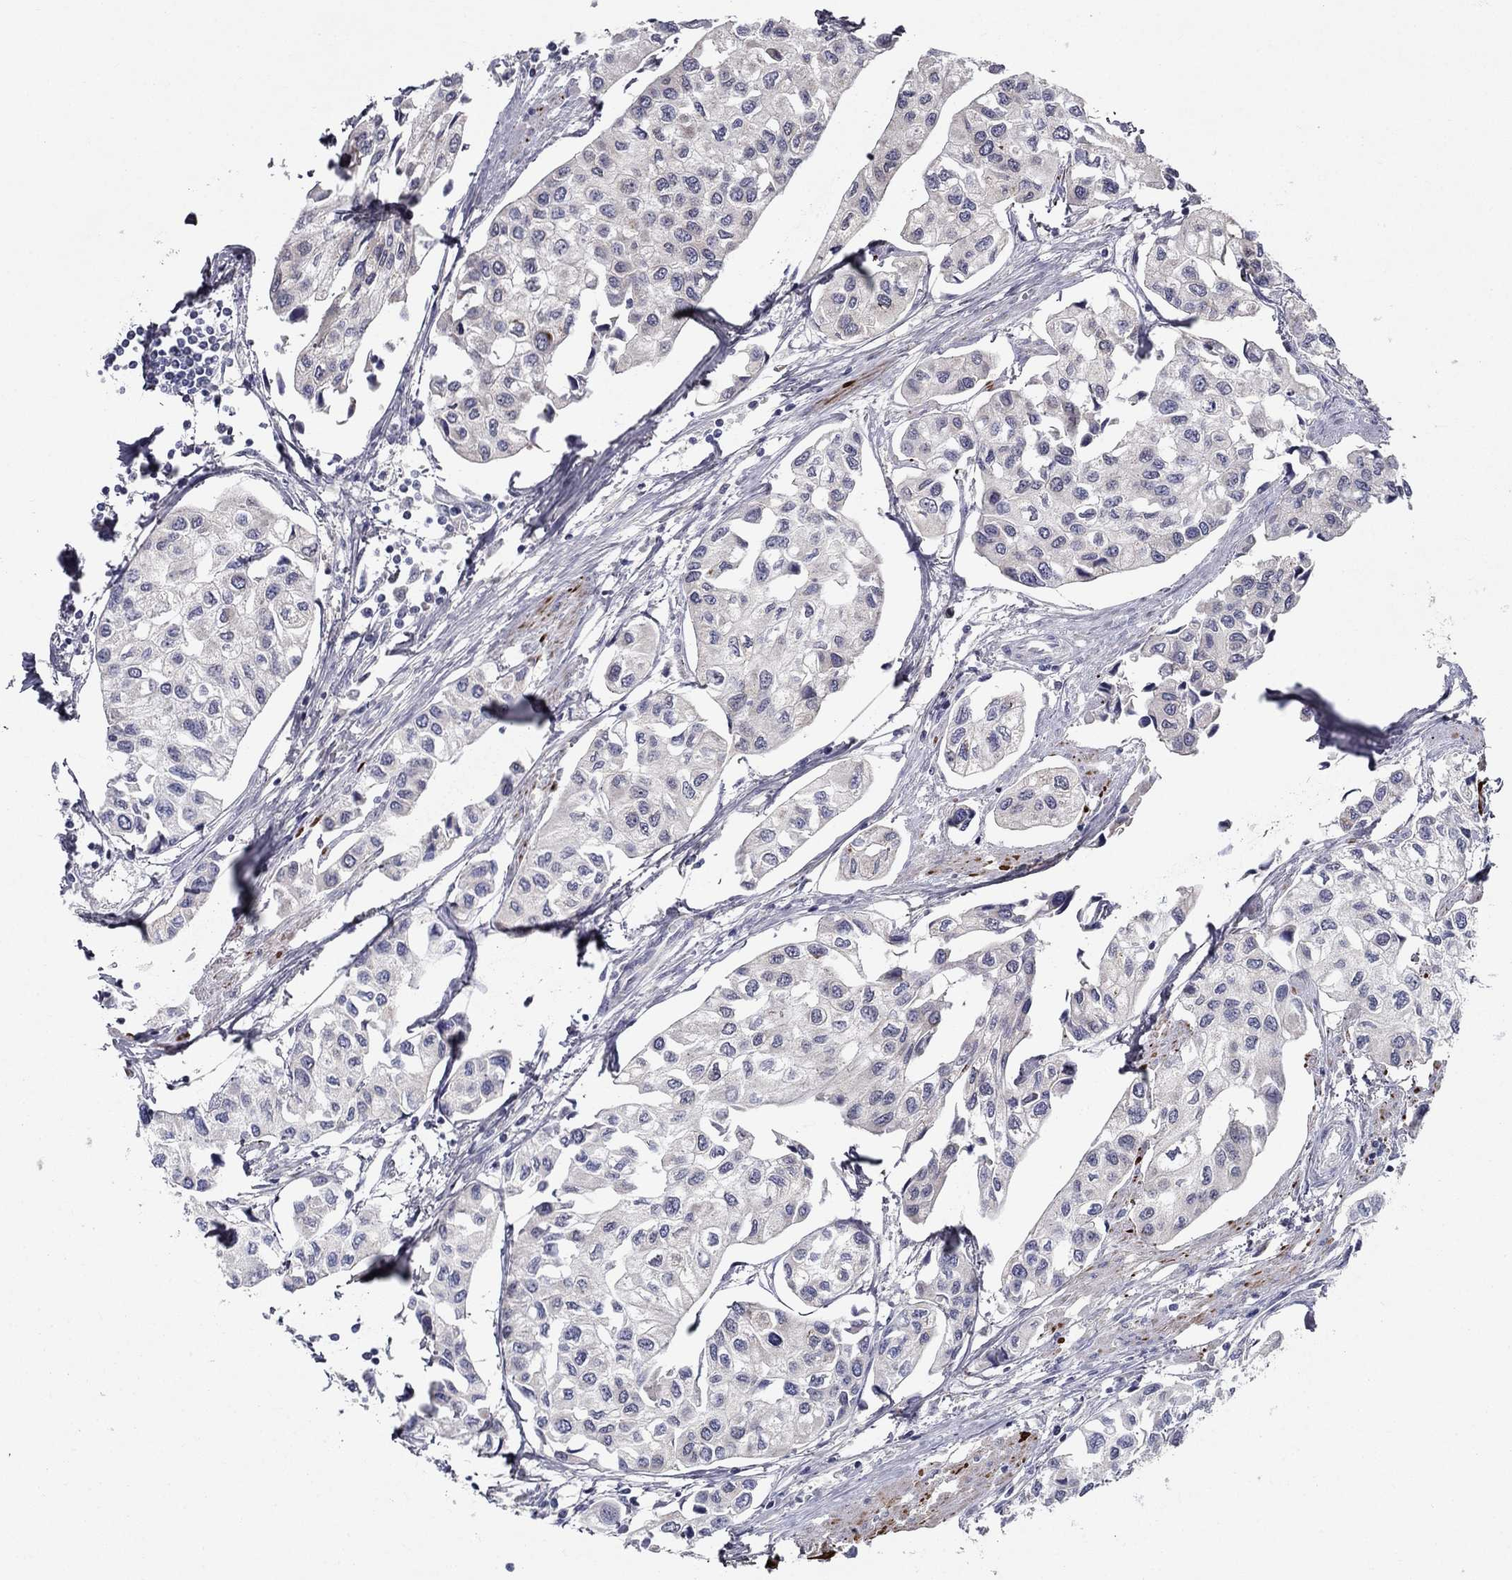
{"staining": {"intensity": "negative", "quantity": "none", "location": "none"}, "tissue": "urothelial cancer", "cell_type": "Tumor cells", "image_type": "cancer", "snomed": [{"axis": "morphology", "description": "Urothelial carcinoma, High grade"}, {"axis": "topography", "description": "Urinary bladder"}], "caption": "A histopathology image of urothelial cancer stained for a protein shows no brown staining in tumor cells.", "gene": "LACTB2", "patient": {"sex": "male", "age": 73}}